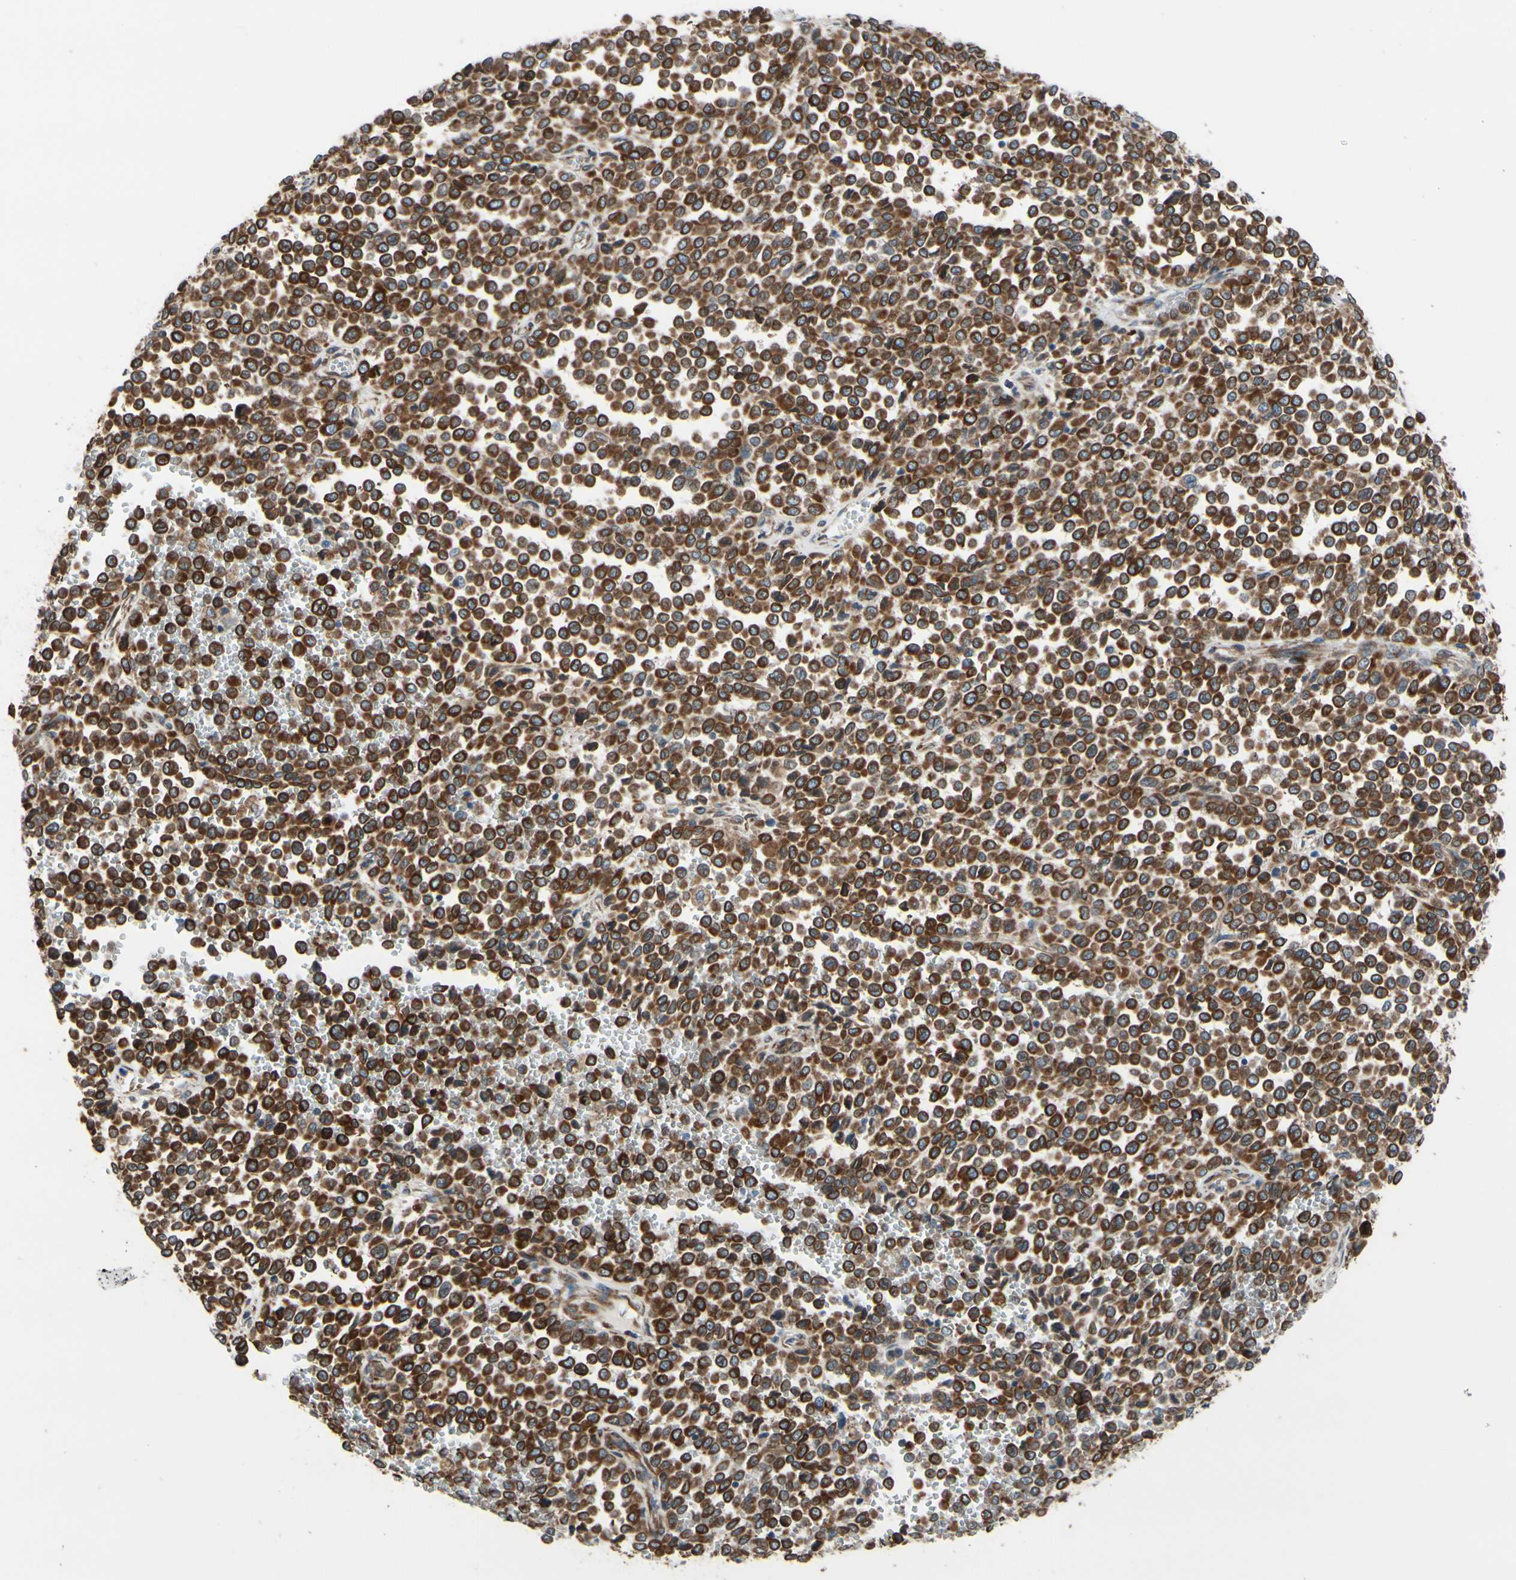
{"staining": {"intensity": "strong", "quantity": ">75%", "location": "cytoplasmic/membranous"}, "tissue": "melanoma", "cell_type": "Tumor cells", "image_type": "cancer", "snomed": [{"axis": "morphology", "description": "Malignant melanoma, Metastatic site"}, {"axis": "topography", "description": "Pancreas"}], "caption": "Melanoma stained with DAB (3,3'-diaminobenzidine) immunohistochemistry demonstrates high levels of strong cytoplasmic/membranous expression in about >75% of tumor cells. Nuclei are stained in blue.", "gene": "CLCC1", "patient": {"sex": "female", "age": 30}}